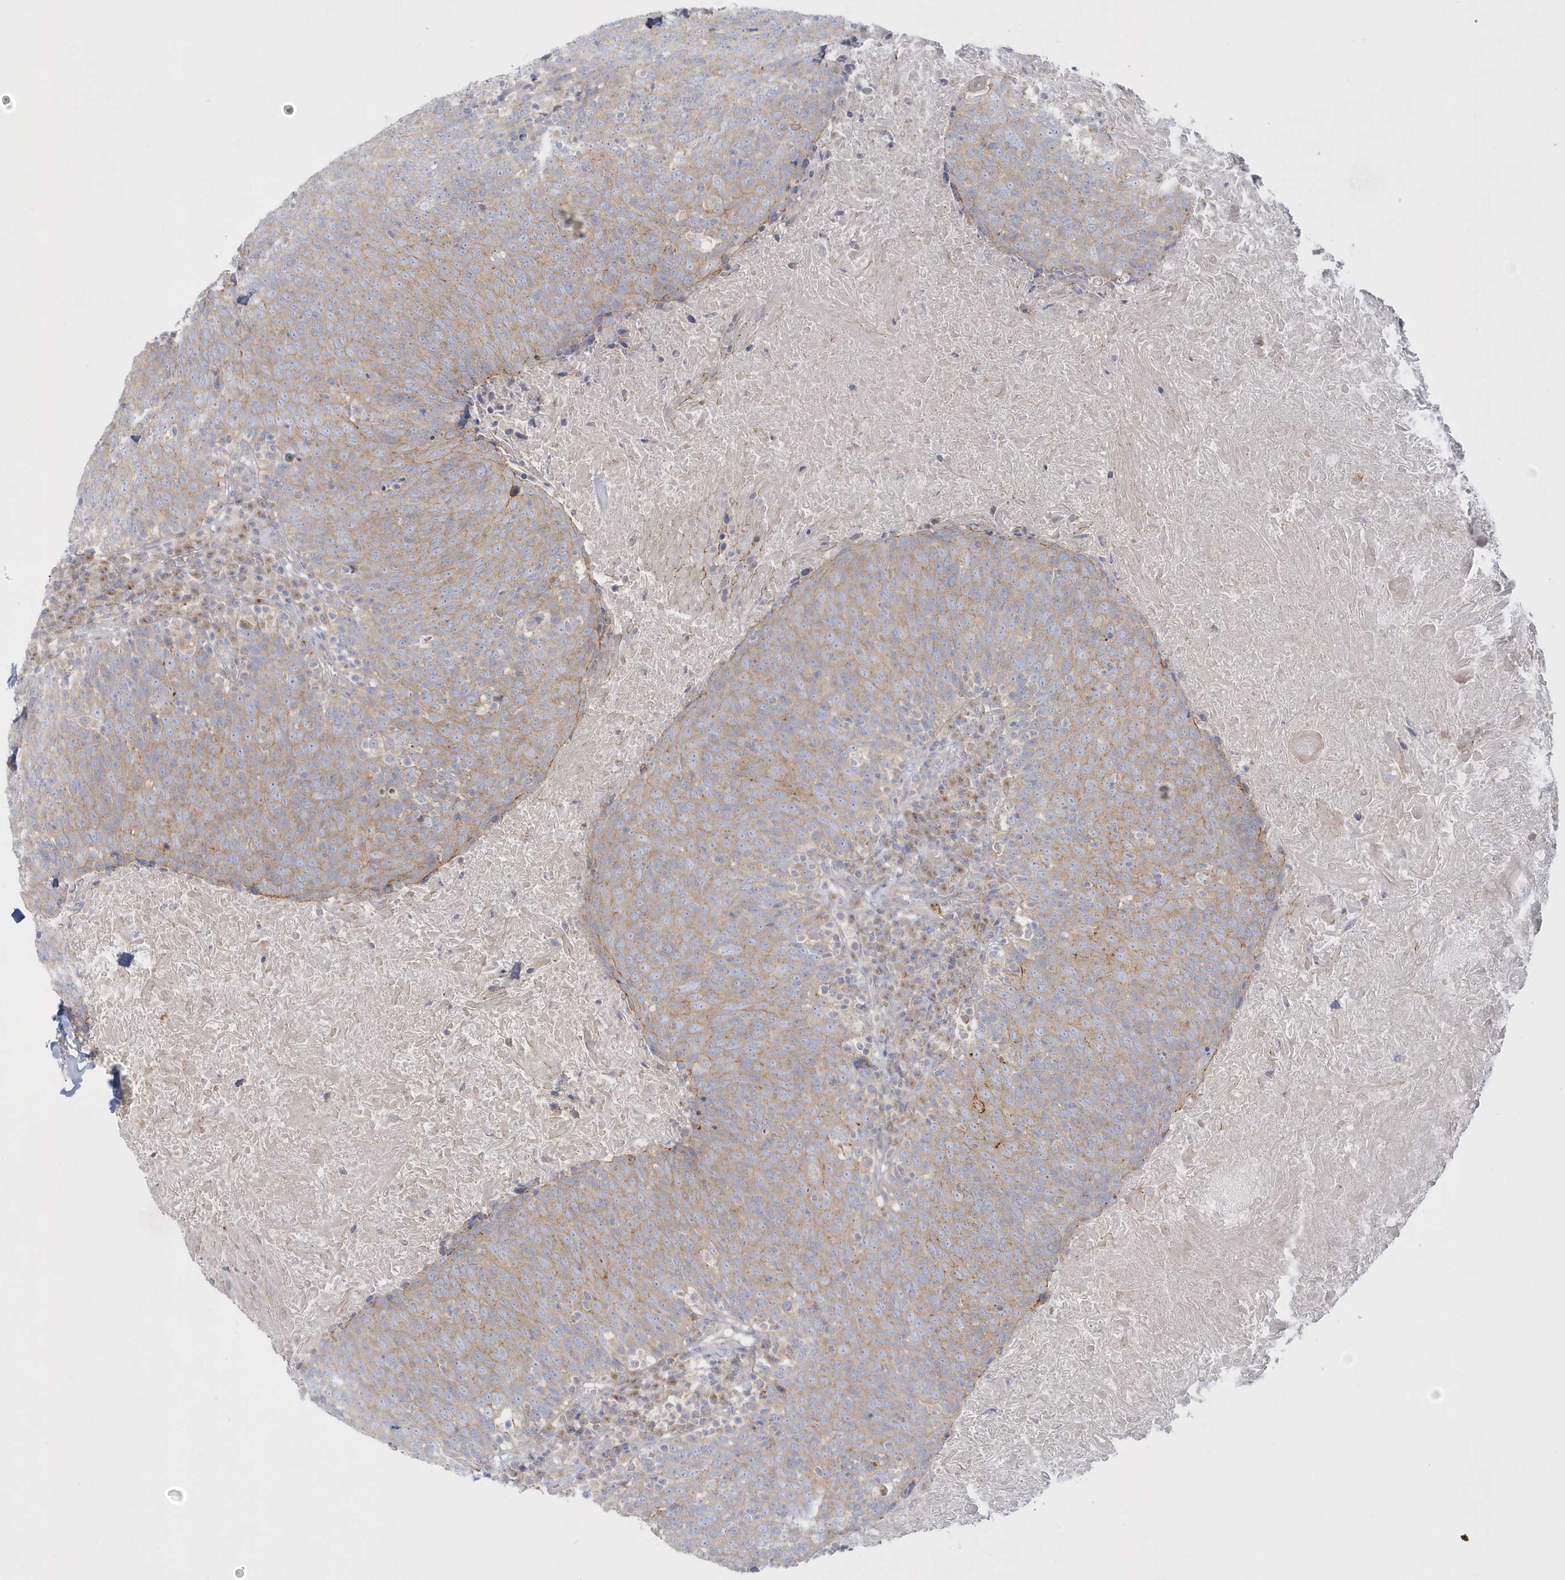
{"staining": {"intensity": "weak", "quantity": ">75%", "location": "cytoplasmic/membranous"}, "tissue": "head and neck cancer", "cell_type": "Tumor cells", "image_type": "cancer", "snomed": [{"axis": "morphology", "description": "Squamous cell carcinoma, NOS"}, {"axis": "morphology", "description": "Squamous cell carcinoma, metastatic, NOS"}, {"axis": "topography", "description": "Lymph node"}, {"axis": "topography", "description": "Head-Neck"}], "caption": "DAB (3,3'-diaminobenzidine) immunohistochemical staining of head and neck metastatic squamous cell carcinoma shows weak cytoplasmic/membranous protein positivity in approximately >75% of tumor cells.", "gene": "DNAJC18", "patient": {"sex": "male", "age": 62}}